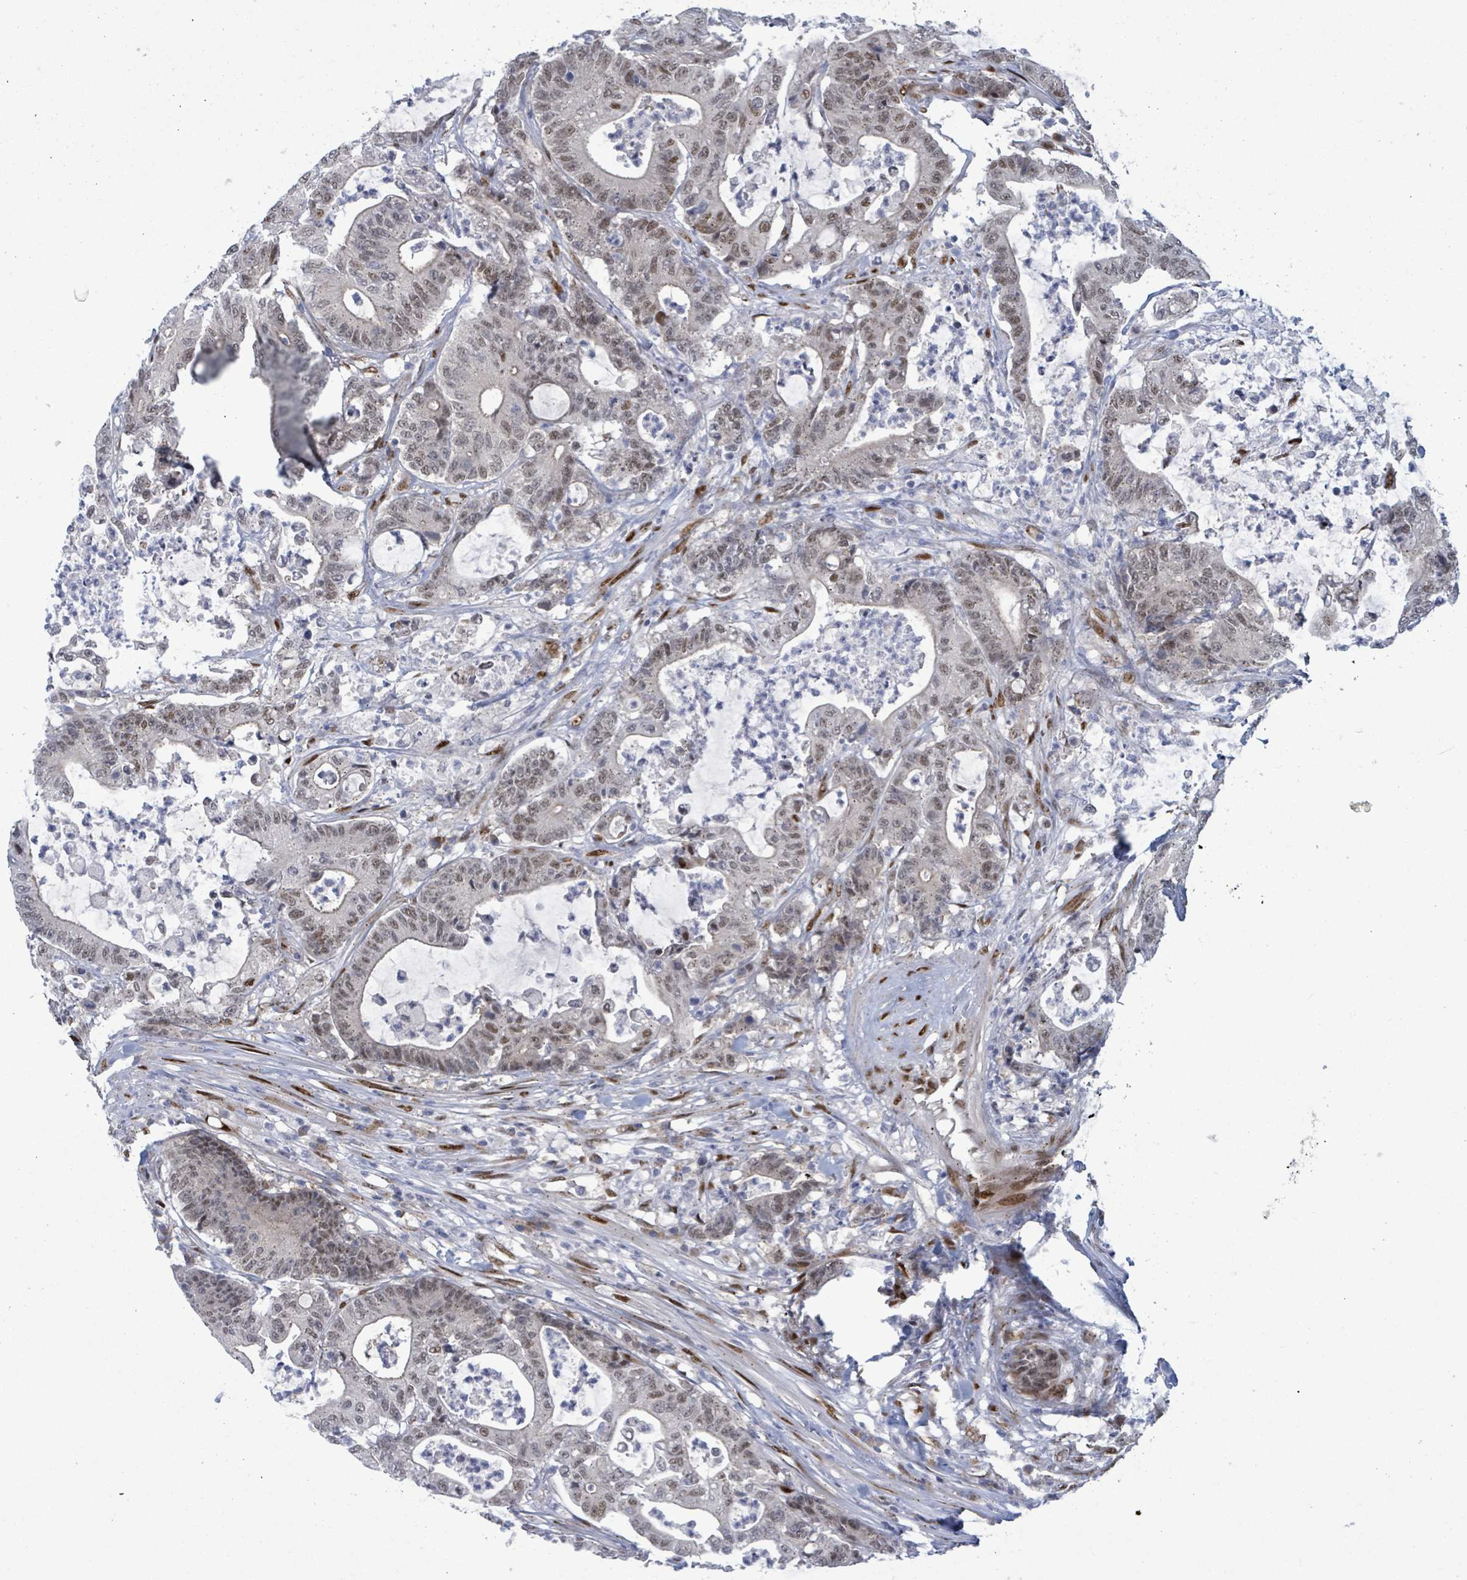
{"staining": {"intensity": "moderate", "quantity": "<25%", "location": "nuclear"}, "tissue": "colorectal cancer", "cell_type": "Tumor cells", "image_type": "cancer", "snomed": [{"axis": "morphology", "description": "Adenocarcinoma, NOS"}, {"axis": "topography", "description": "Colon"}], "caption": "Human colorectal adenocarcinoma stained with a protein marker reveals moderate staining in tumor cells.", "gene": "TUSC1", "patient": {"sex": "female", "age": 84}}